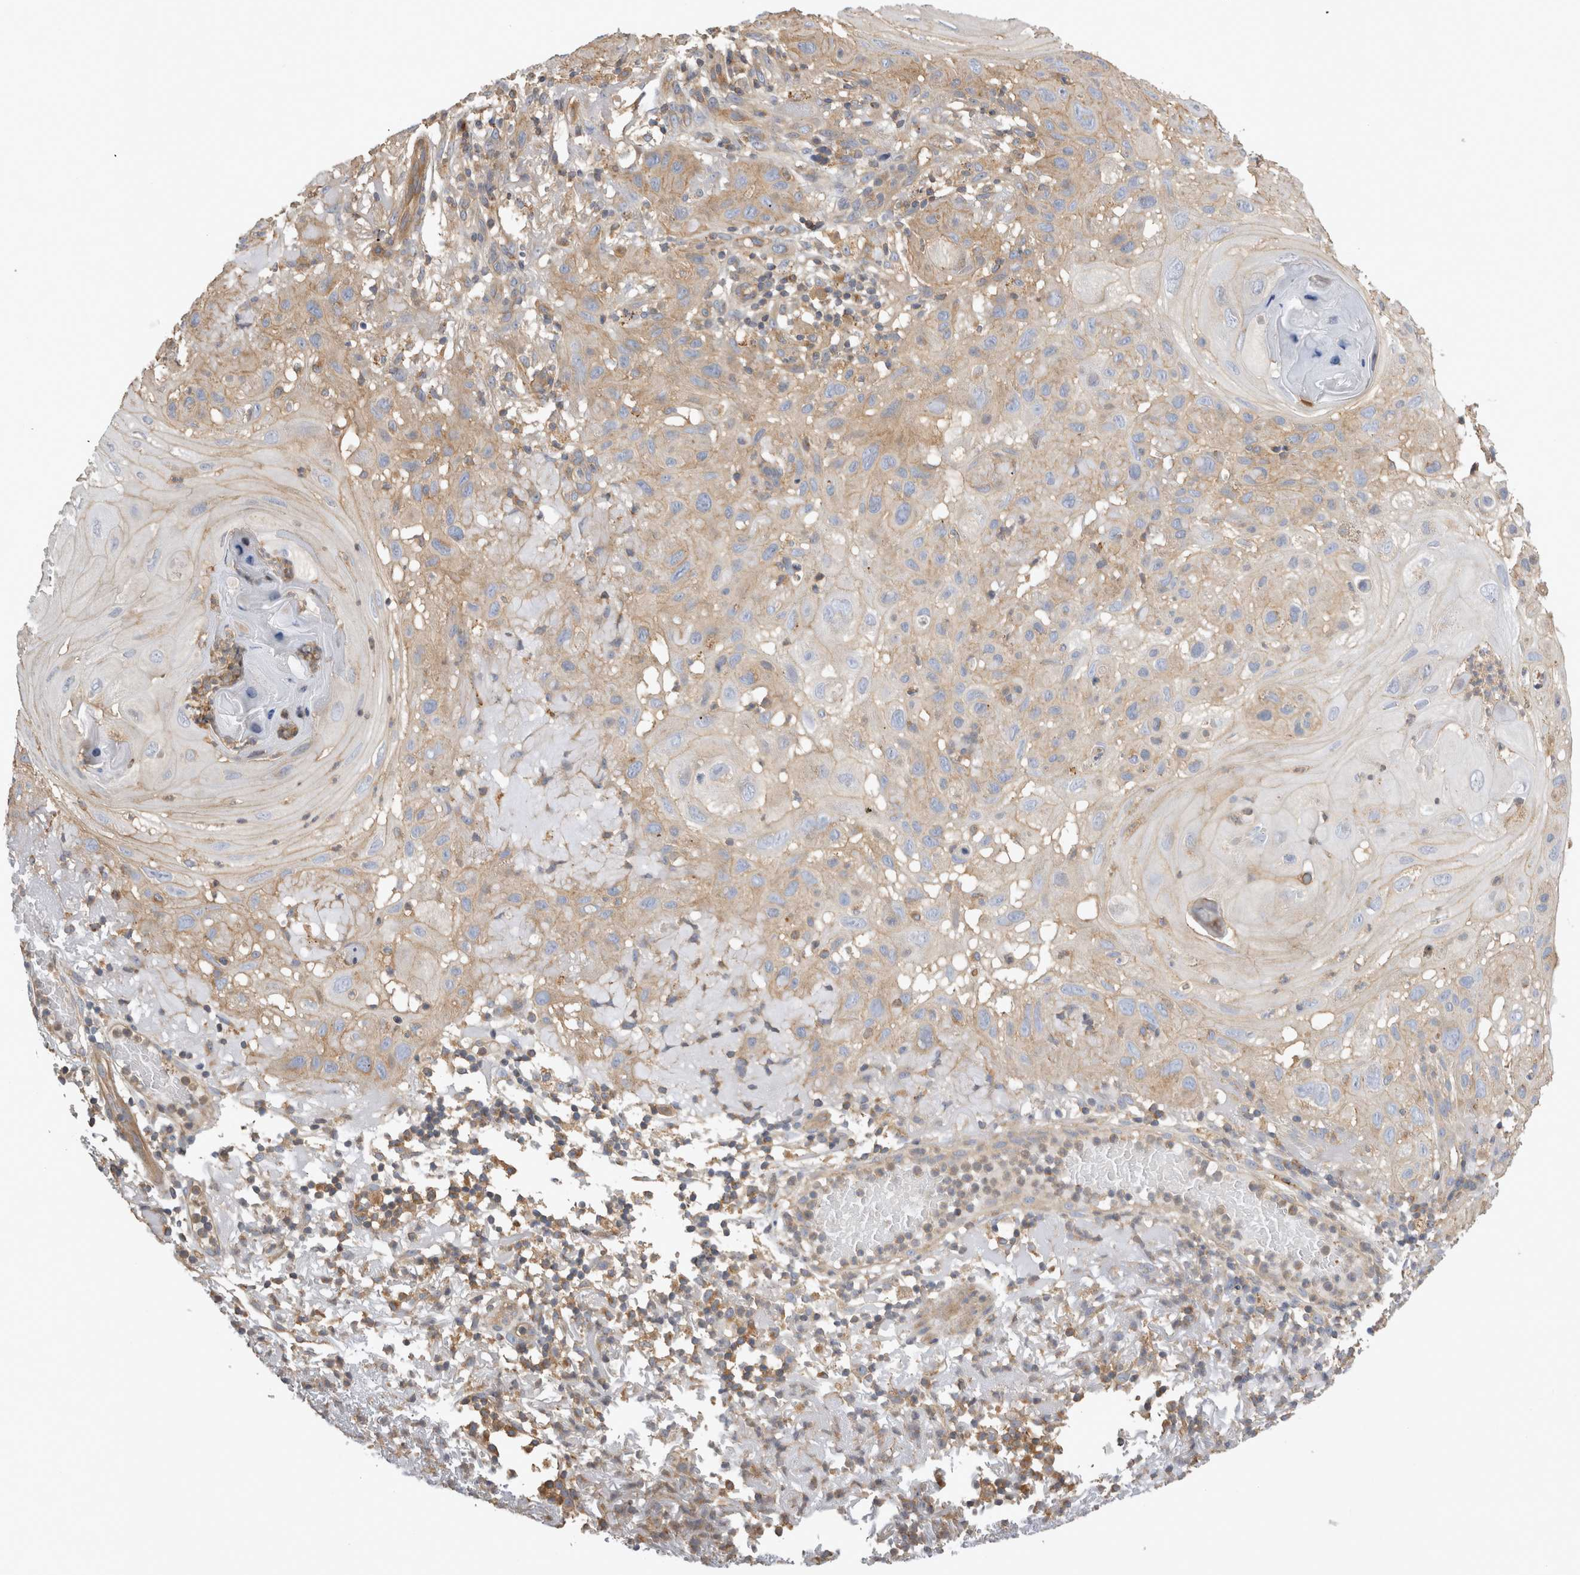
{"staining": {"intensity": "weak", "quantity": "25%-75%", "location": "cytoplasmic/membranous"}, "tissue": "skin cancer", "cell_type": "Tumor cells", "image_type": "cancer", "snomed": [{"axis": "morphology", "description": "Squamous cell carcinoma, NOS"}, {"axis": "topography", "description": "Skin"}], "caption": "Protein analysis of skin cancer (squamous cell carcinoma) tissue shows weak cytoplasmic/membranous positivity in about 25%-75% of tumor cells.", "gene": "CHMP6", "patient": {"sex": "female", "age": 96}}